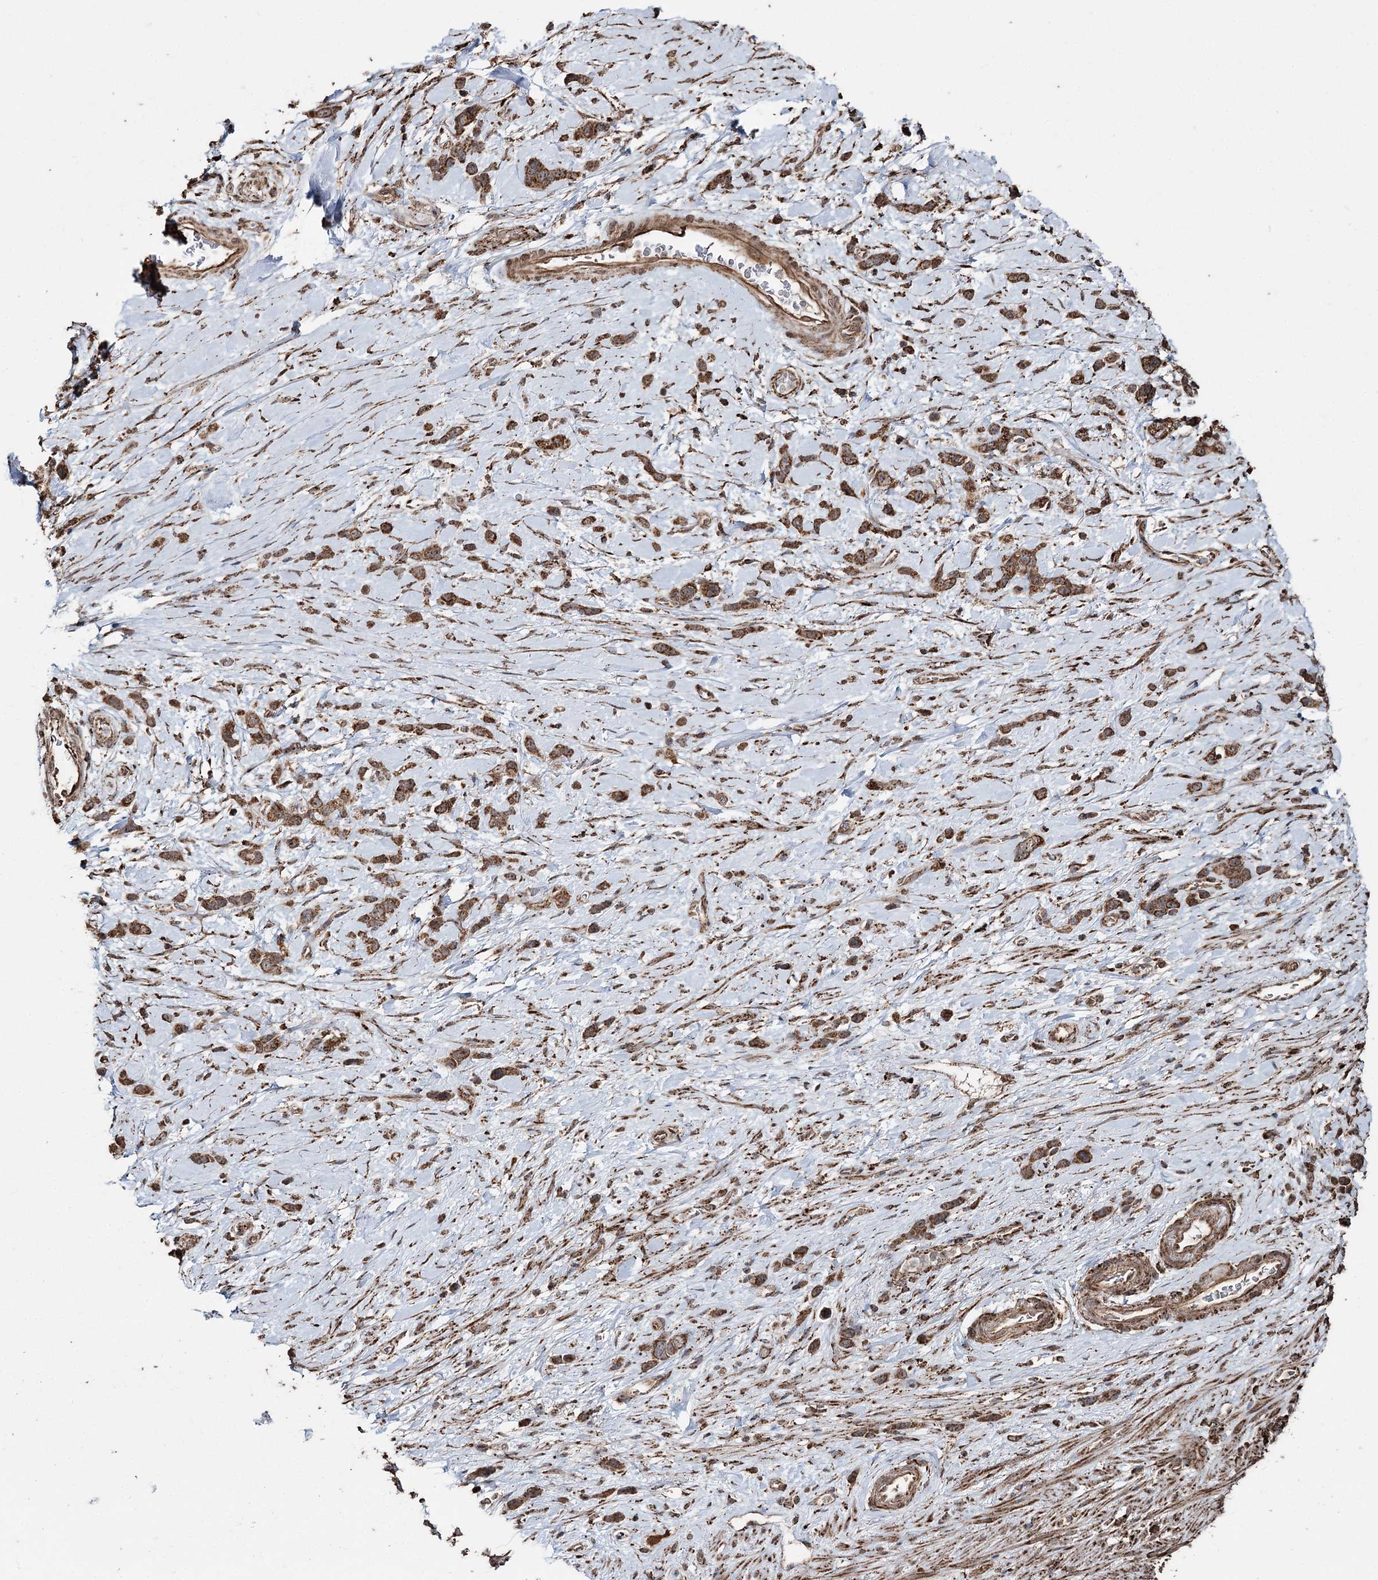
{"staining": {"intensity": "moderate", "quantity": ">75%", "location": "cytoplasmic/membranous"}, "tissue": "stomach cancer", "cell_type": "Tumor cells", "image_type": "cancer", "snomed": [{"axis": "morphology", "description": "Adenocarcinoma, NOS"}, {"axis": "morphology", "description": "Adenocarcinoma, High grade"}, {"axis": "topography", "description": "Stomach, upper"}, {"axis": "topography", "description": "Stomach, lower"}], "caption": "IHC histopathology image of human stomach cancer stained for a protein (brown), which demonstrates medium levels of moderate cytoplasmic/membranous staining in approximately >75% of tumor cells.", "gene": "SLF2", "patient": {"sex": "female", "age": 65}}